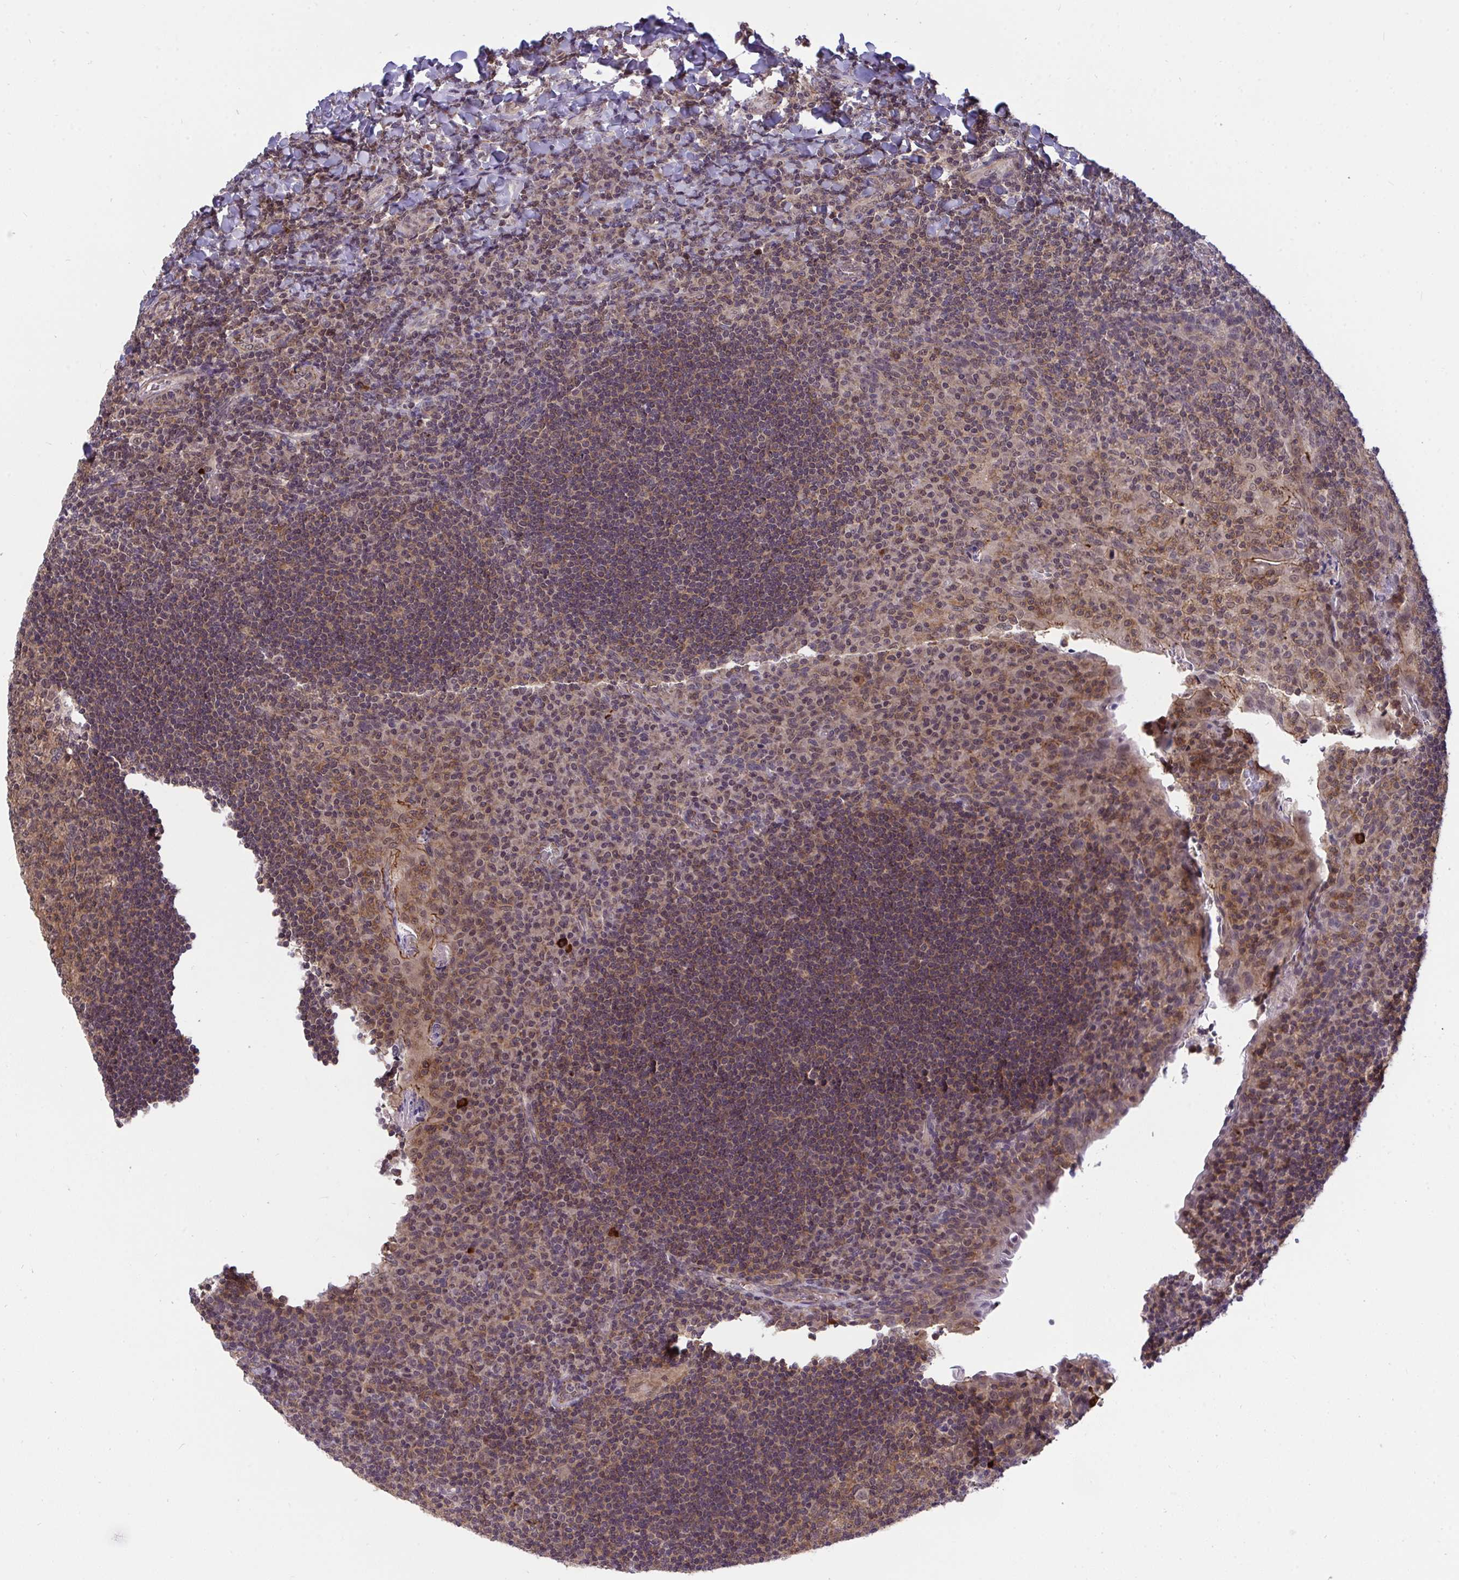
{"staining": {"intensity": "moderate", "quantity": ">75%", "location": "cytoplasmic/membranous,nuclear"}, "tissue": "tonsil", "cell_type": "Germinal center cells", "image_type": "normal", "snomed": [{"axis": "morphology", "description": "Normal tissue, NOS"}, {"axis": "topography", "description": "Tonsil"}], "caption": "DAB (3,3'-diaminobenzidine) immunohistochemical staining of normal tonsil displays moderate cytoplasmic/membranous,nuclear protein positivity in about >75% of germinal center cells. (DAB (3,3'-diaminobenzidine) = brown stain, brightfield microscopy at high magnification).", "gene": "PPP1CA", "patient": {"sex": "male", "age": 17}}